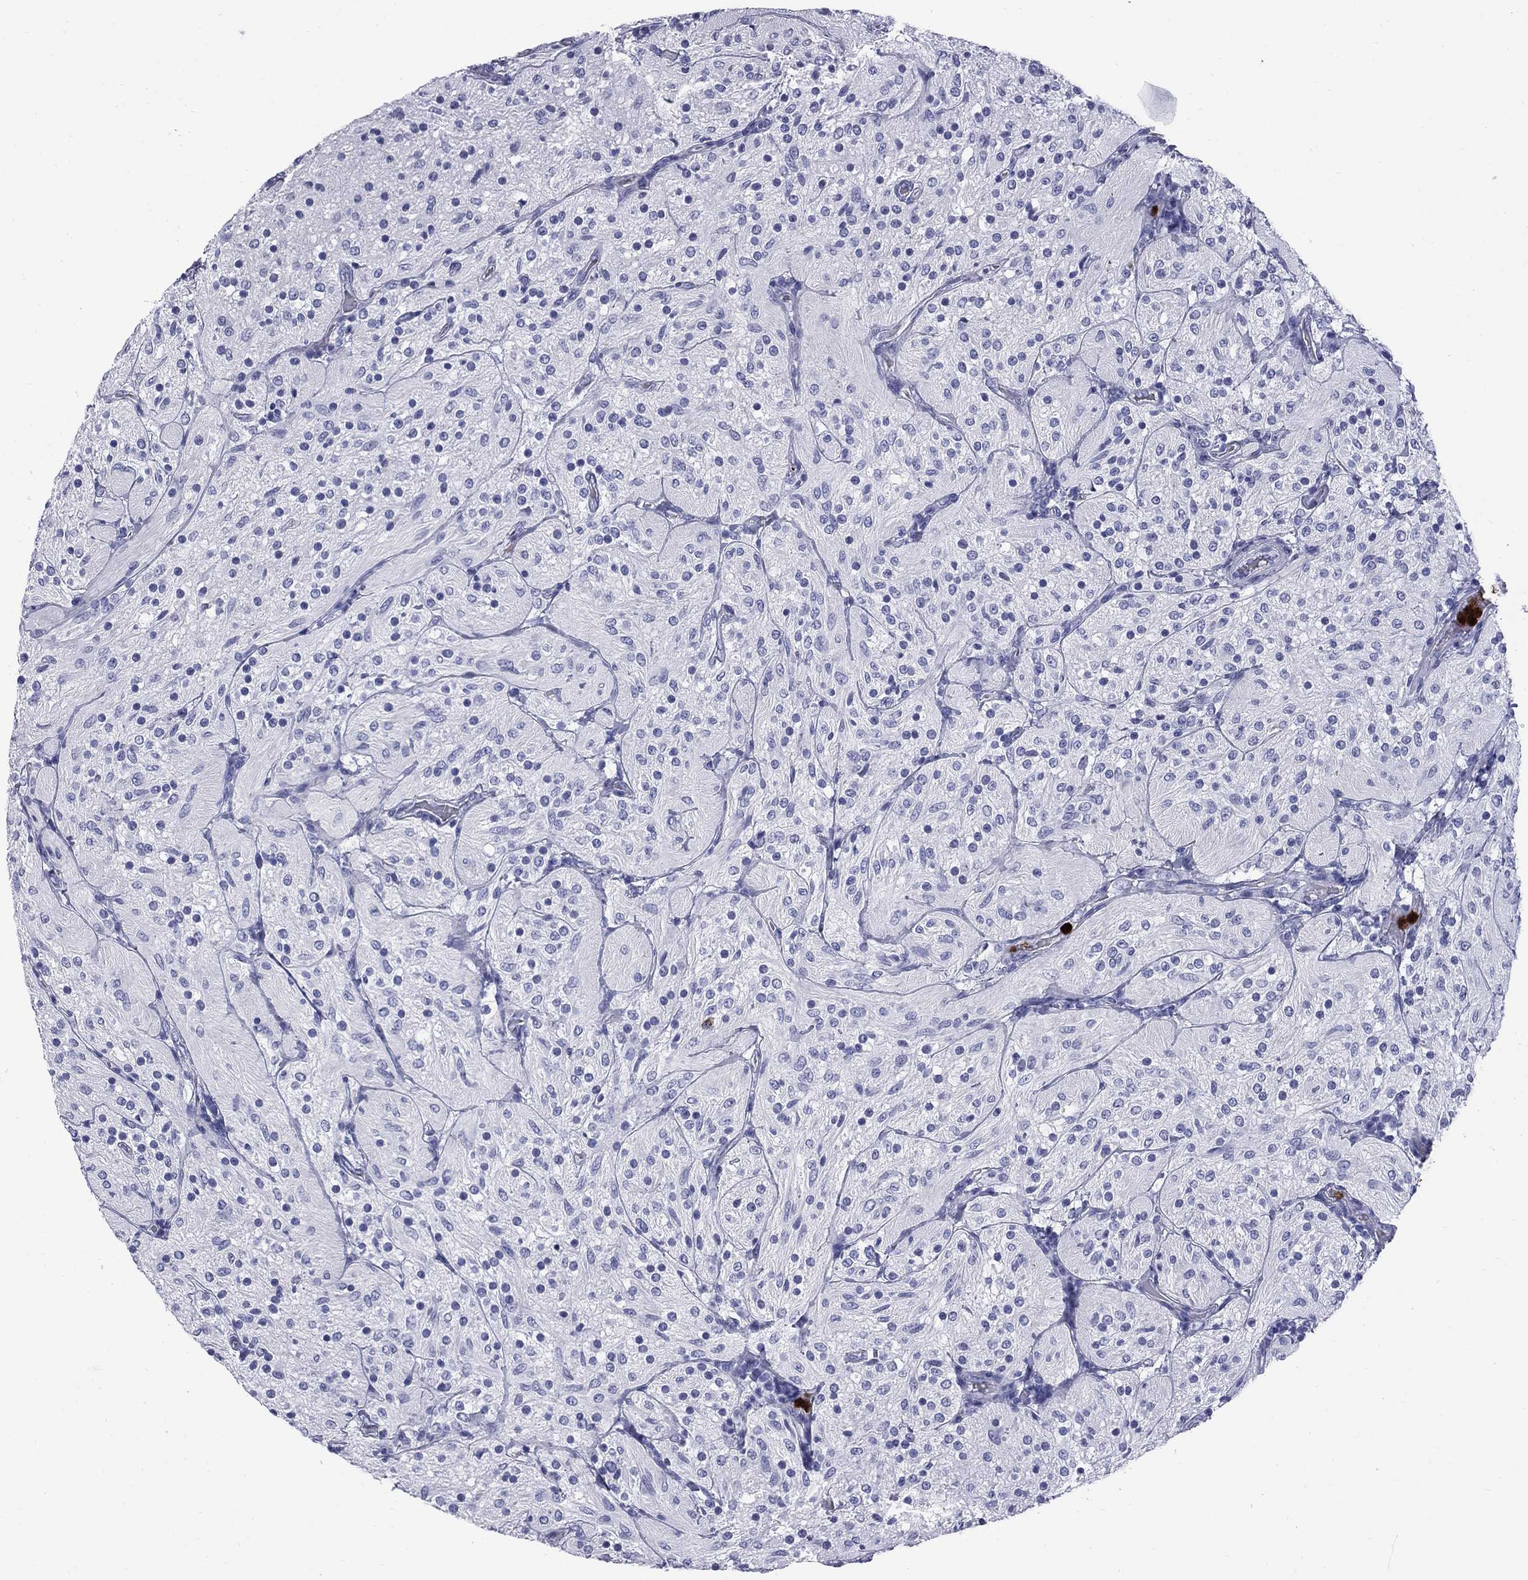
{"staining": {"intensity": "negative", "quantity": "none", "location": "none"}, "tissue": "glioma", "cell_type": "Tumor cells", "image_type": "cancer", "snomed": [{"axis": "morphology", "description": "Glioma, malignant, Low grade"}, {"axis": "topography", "description": "Brain"}], "caption": "Tumor cells show no significant protein staining in malignant low-grade glioma. The staining was performed using DAB to visualize the protein expression in brown, while the nuclei were stained in blue with hematoxylin (Magnification: 20x).", "gene": "TRIM29", "patient": {"sex": "male", "age": 3}}